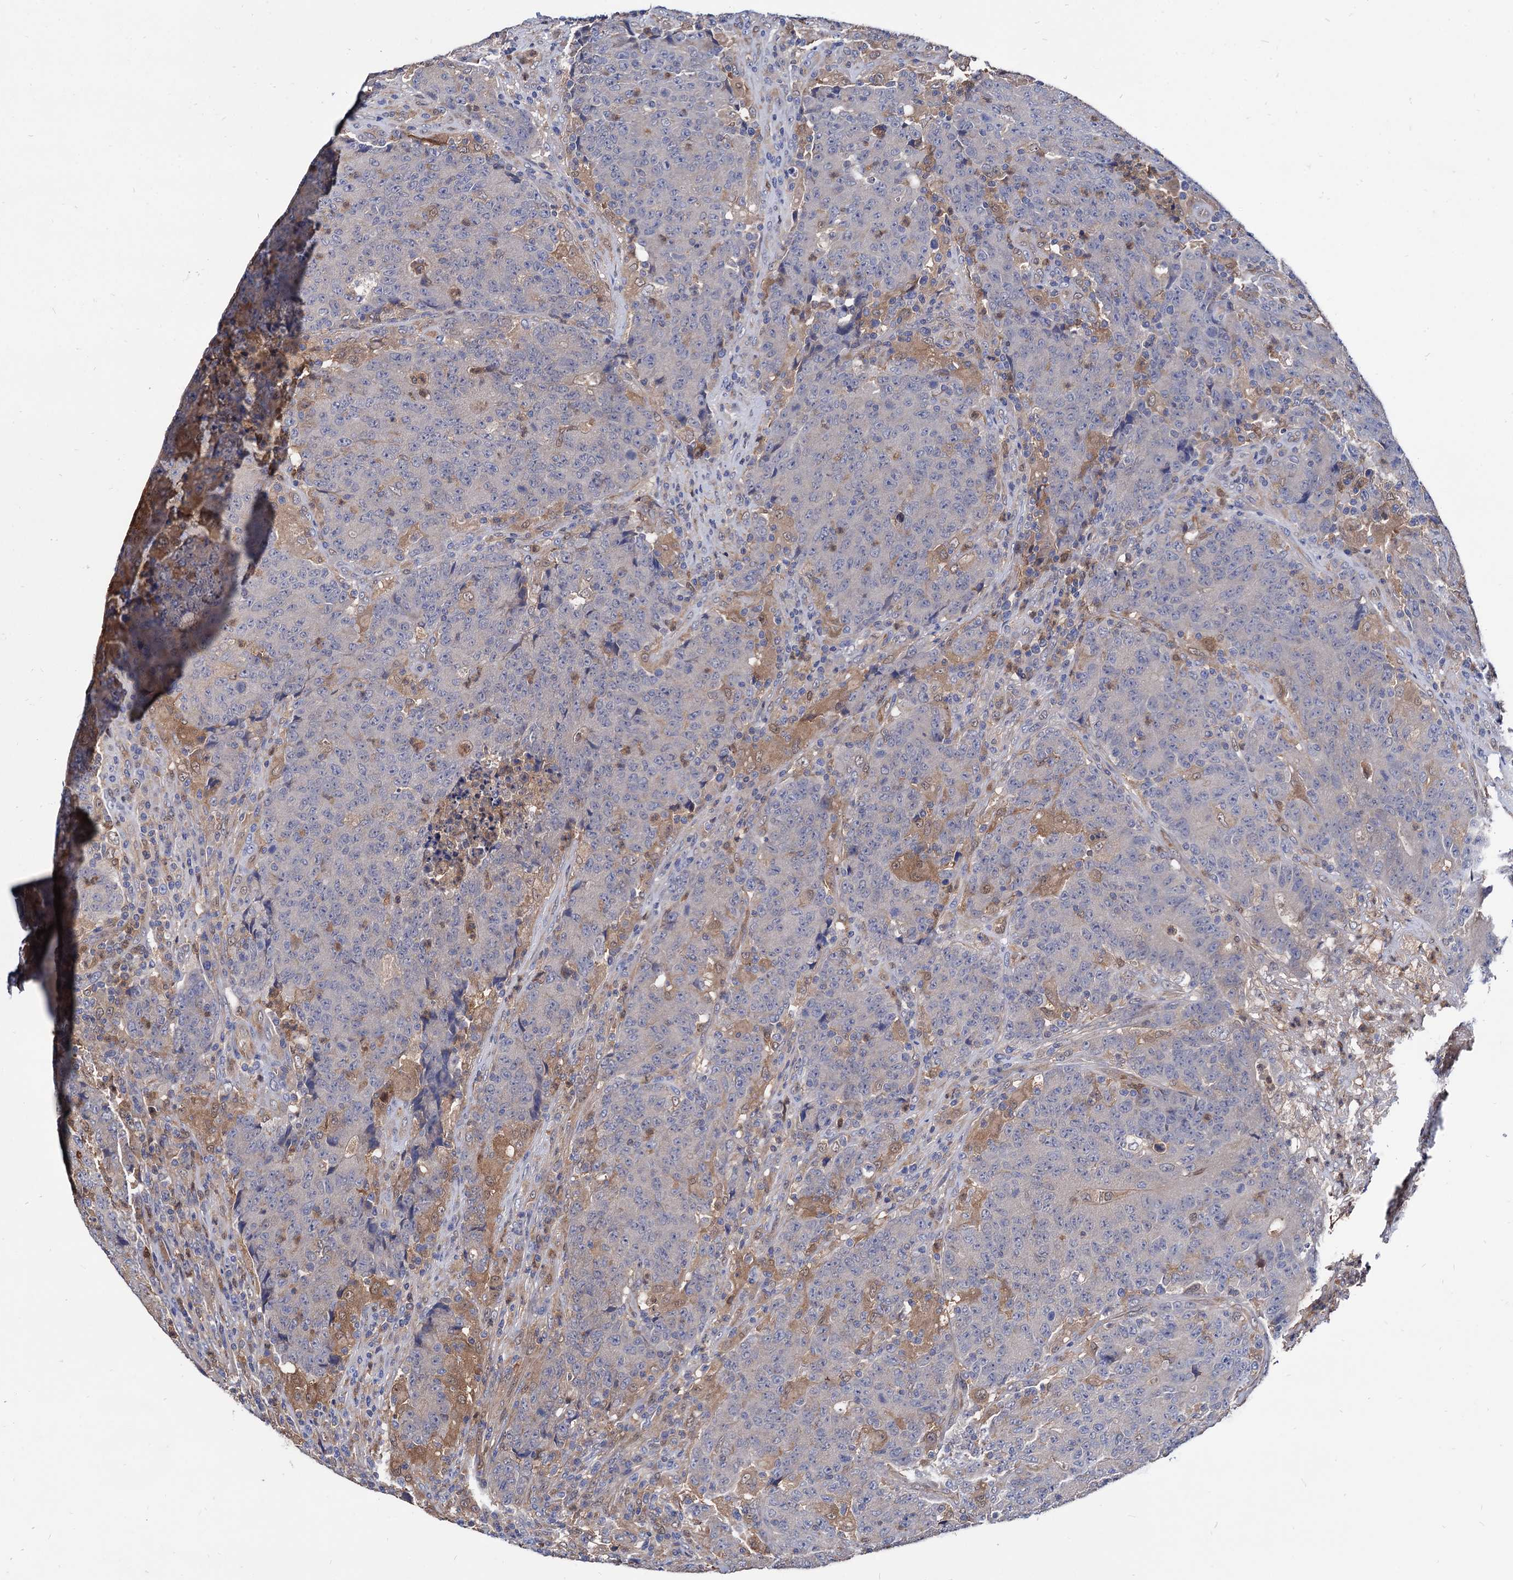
{"staining": {"intensity": "negative", "quantity": "none", "location": "none"}, "tissue": "colorectal cancer", "cell_type": "Tumor cells", "image_type": "cancer", "snomed": [{"axis": "morphology", "description": "Adenocarcinoma, NOS"}, {"axis": "topography", "description": "Colon"}], "caption": "Human adenocarcinoma (colorectal) stained for a protein using IHC displays no staining in tumor cells.", "gene": "CPPED1", "patient": {"sex": "female", "age": 75}}